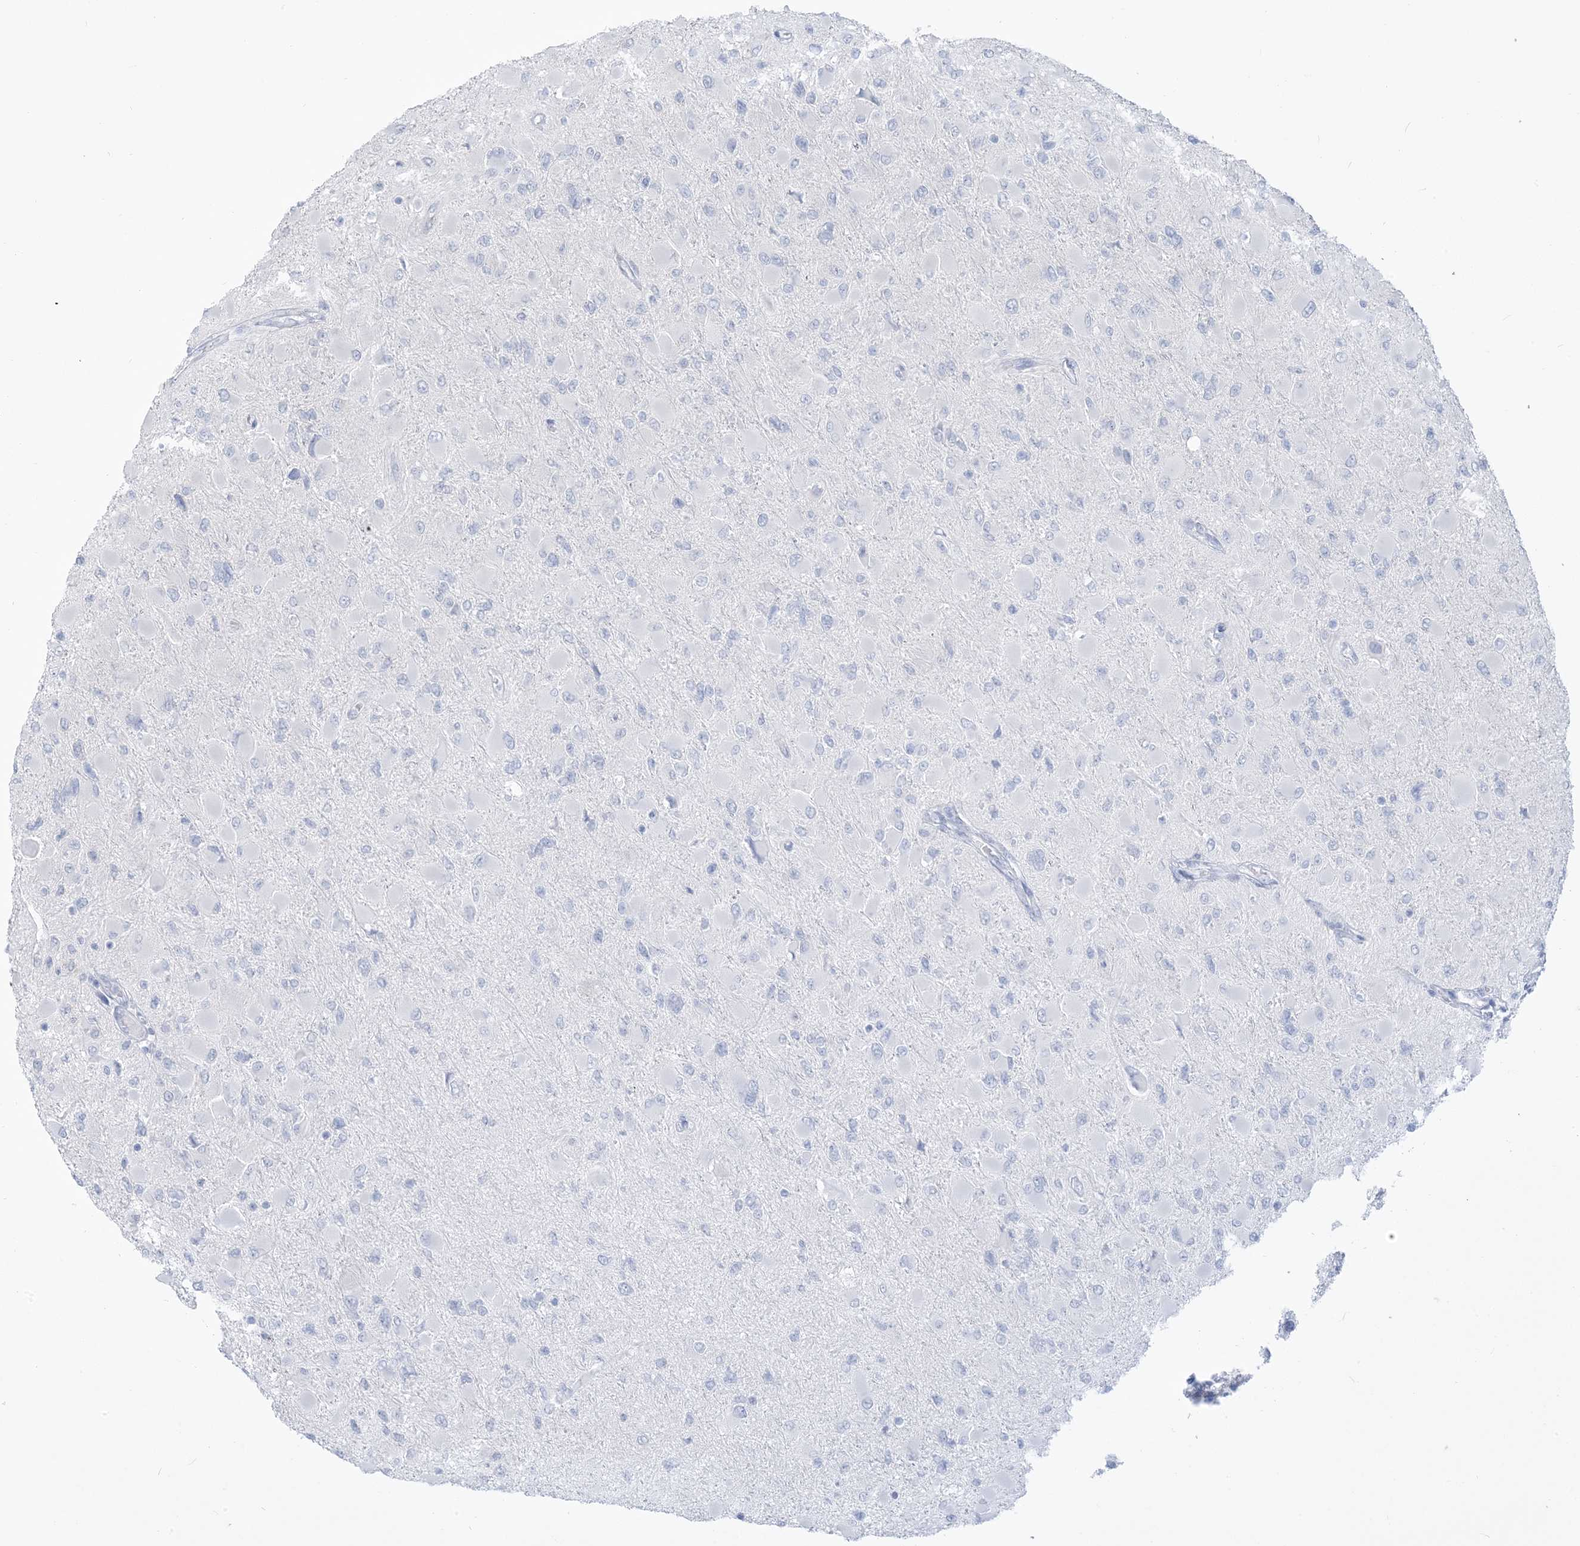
{"staining": {"intensity": "negative", "quantity": "none", "location": "none"}, "tissue": "glioma", "cell_type": "Tumor cells", "image_type": "cancer", "snomed": [{"axis": "morphology", "description": "Glioma, malignant, High grade"}, {"axis": "topography", "description": "Cerebral cortex"}], "caption": "The image displays no staining of tumor cells in high-grade glioma (malignant).", "gene": "HLA-DRB1", "patient": {"sex": "female", "age": 36}}